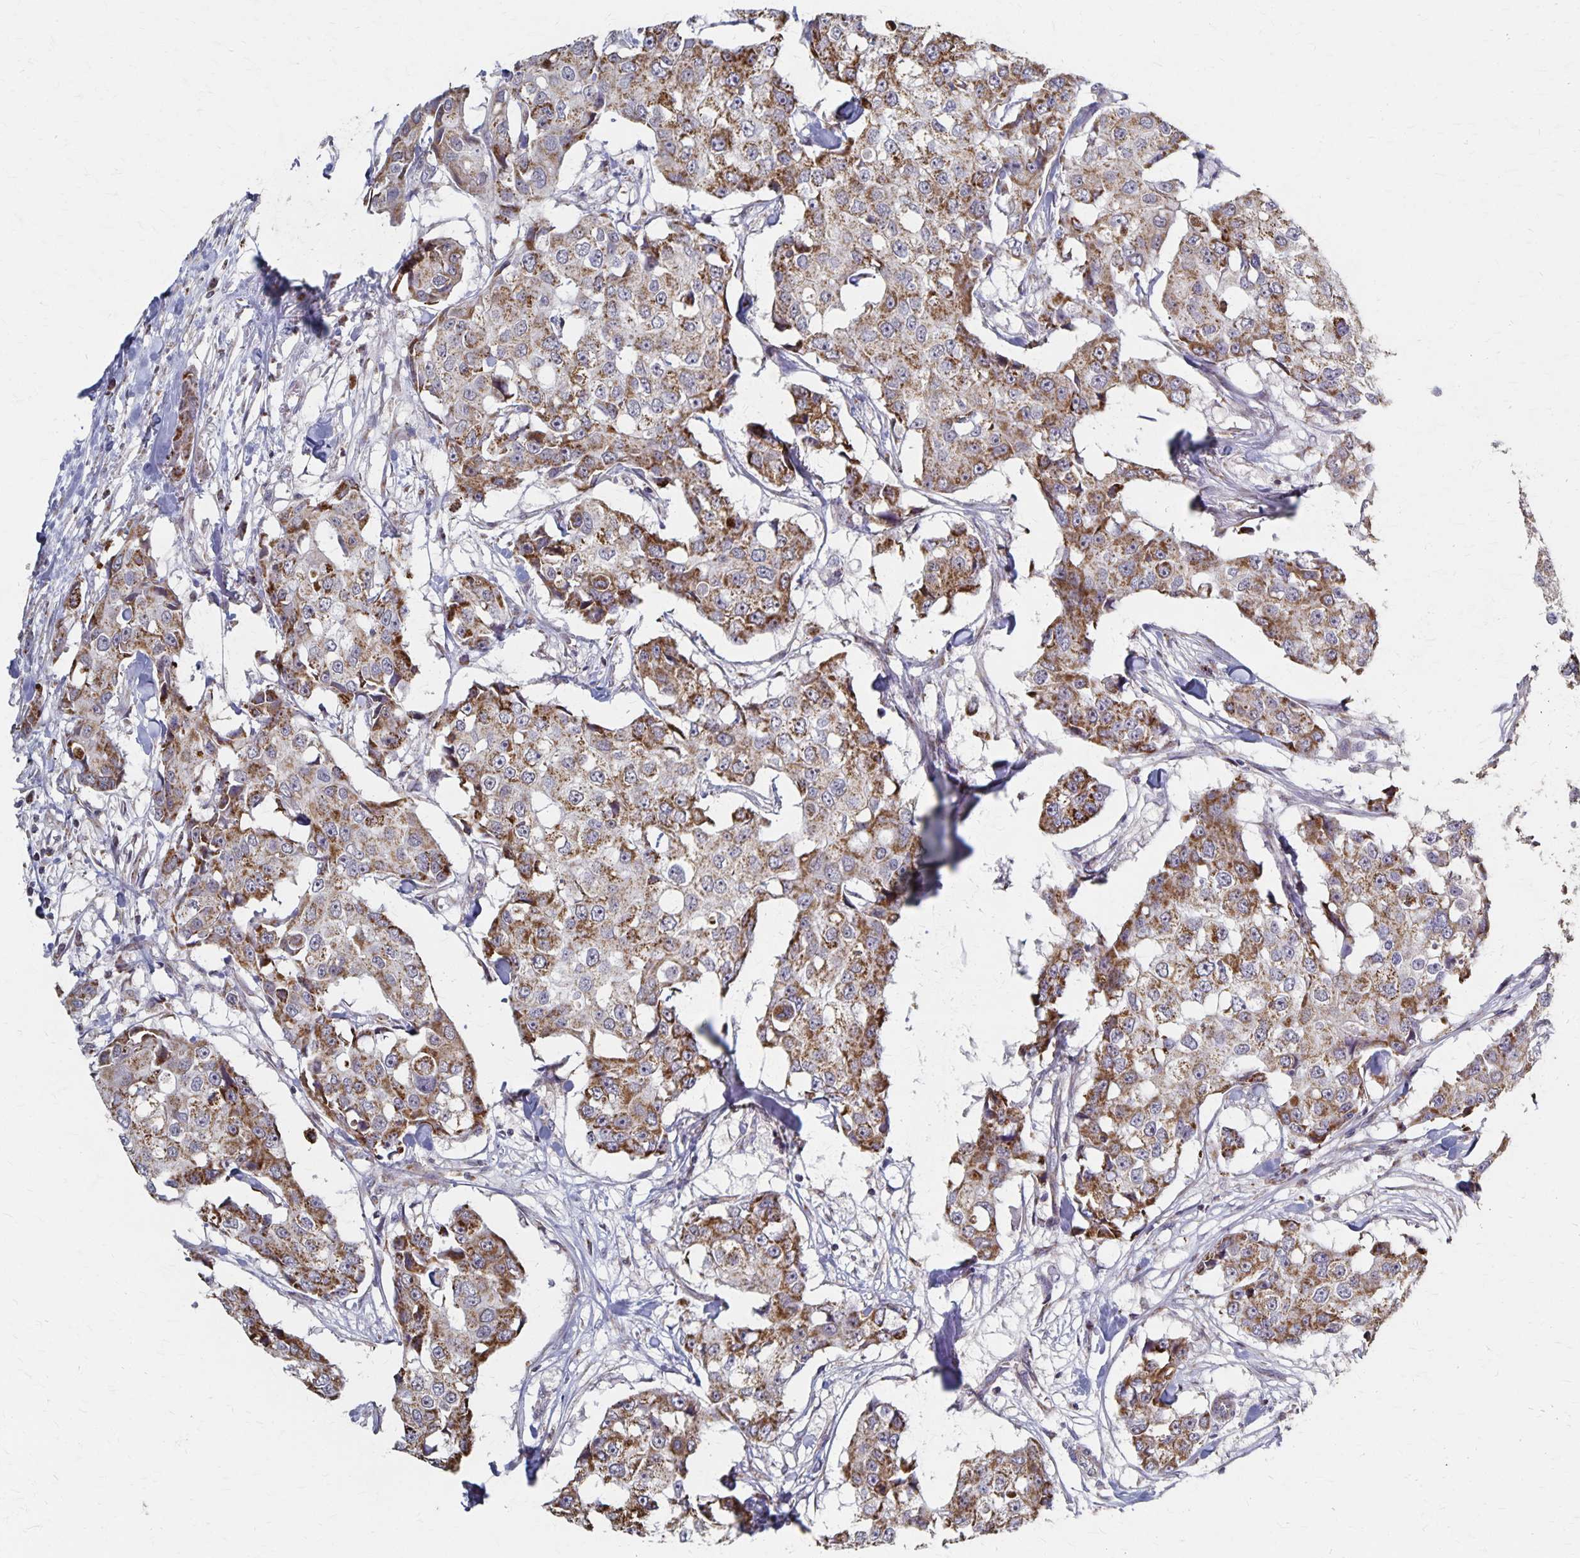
{"staining": {"intensity": "moderate", "quantity": ">75%", "location": "cytoplasmic/membranous"}, "tissue": "breast cancer", "cell_type": "Tumor cells", "image_type": "cancer", "snomed": [{"axis": "morphology", "description": "Duct carcinoma"}, {"axis": "topography", "description": "Breast"}], "caption": "Tumor cells display medium levels of moderate cytoplasmic/membranous positivity in about >75% of cells in human breast cancer.", "gene": "DYRK4", "patient": {"sex": "female", "age": 27}}